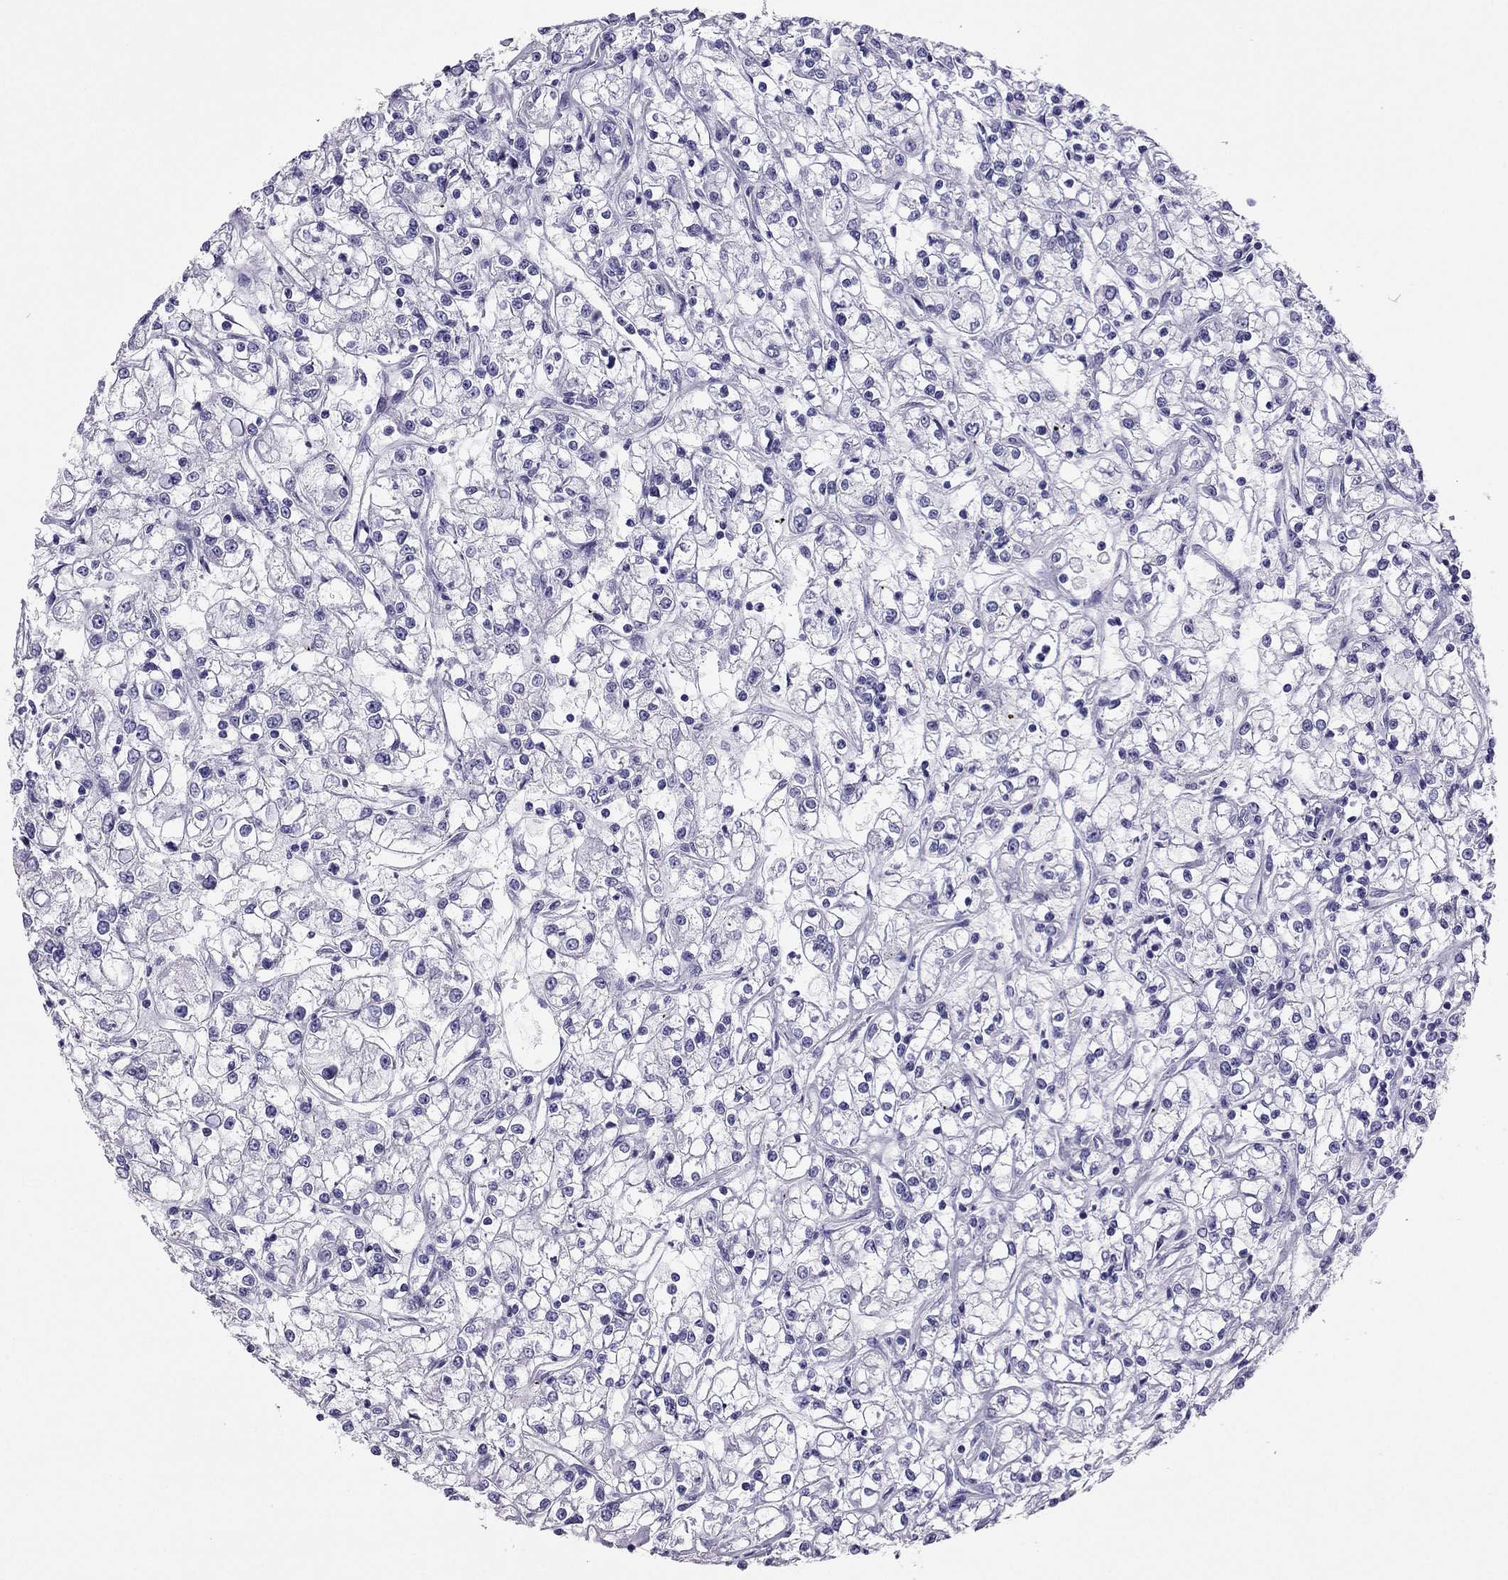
{"staining": {"intensity": "negative", "quantity": "none", "location": "none"}, "tissue": "renal cancer", "cell_type": "Tumor cells", "image_type": "cancer", "snomed": [{"axis": "morphology", "description": "Adenocarcinoma, NOS"}, {"axis": "topography", "description": "Kidney"}], "caption": "Protein analysis of renal cancer displays no significant expression in tumor cells. (Brightfield microscopy of DAB (3,3'-diaminobenzidine) IHC at high magnification).", "gene": "PDE6A", "patient": {"sex": "female", "age": 59}}